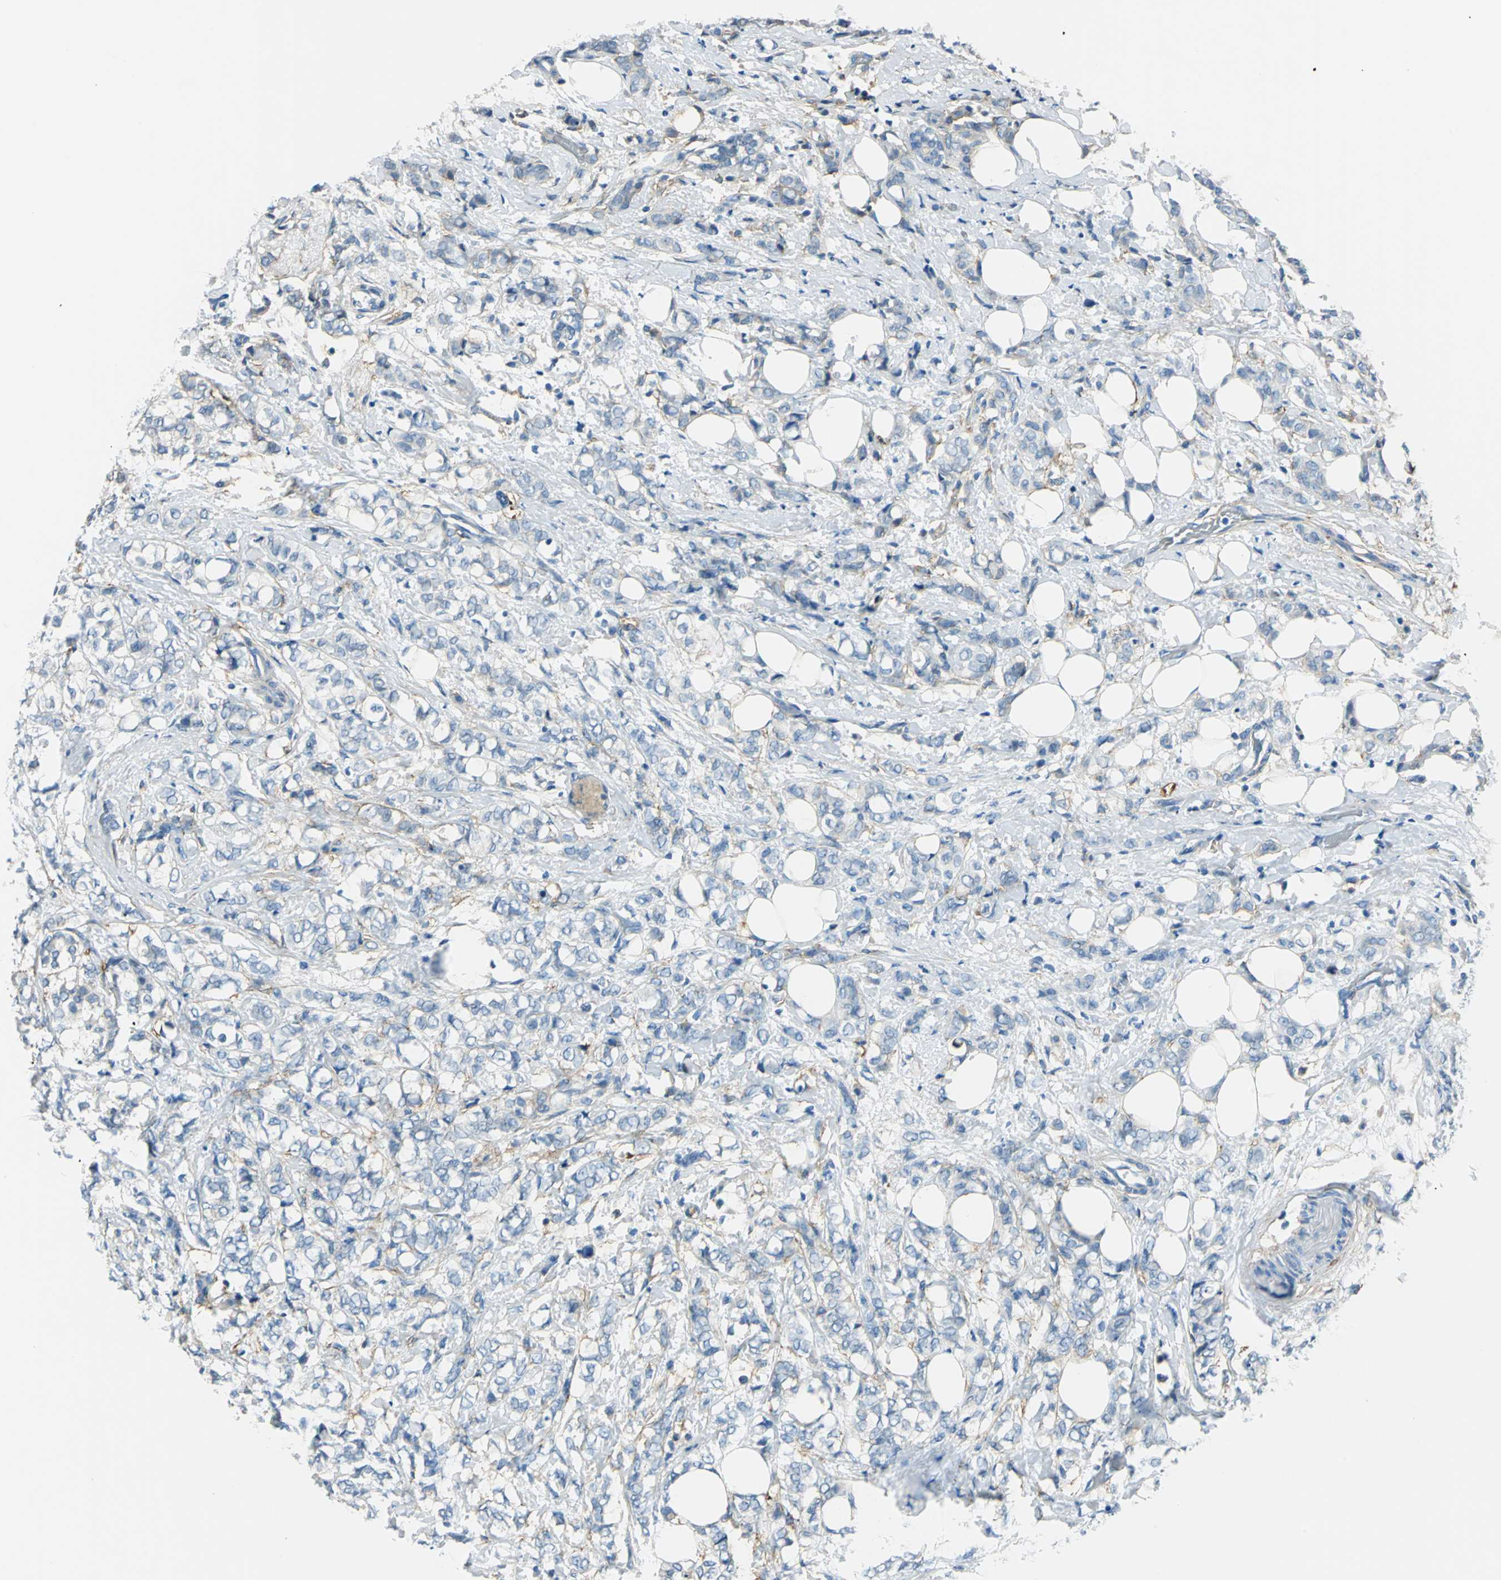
{"staining": {"intensity": "negative", "quantity": "none", "location": "none"}, "tissue": "breast cancer", "cell_type": "Tumor cells", "image_type": "cancer", "snomed": [{"axis": "morphology", "description": "Lobular carcinoma"}, {"axis": "topography", "description": "Breast"}], "caption": "Tumor cells show no significant protein positivity in breast cancer (lobular carcinoma). The staining is performed using DAB (3,3'-diaminobenzidine) brown chromogen with nuclei counter-stained in using hematoxylin.", "gene": "AKAP12", "patient": {"sex": "female", "age": 60}}